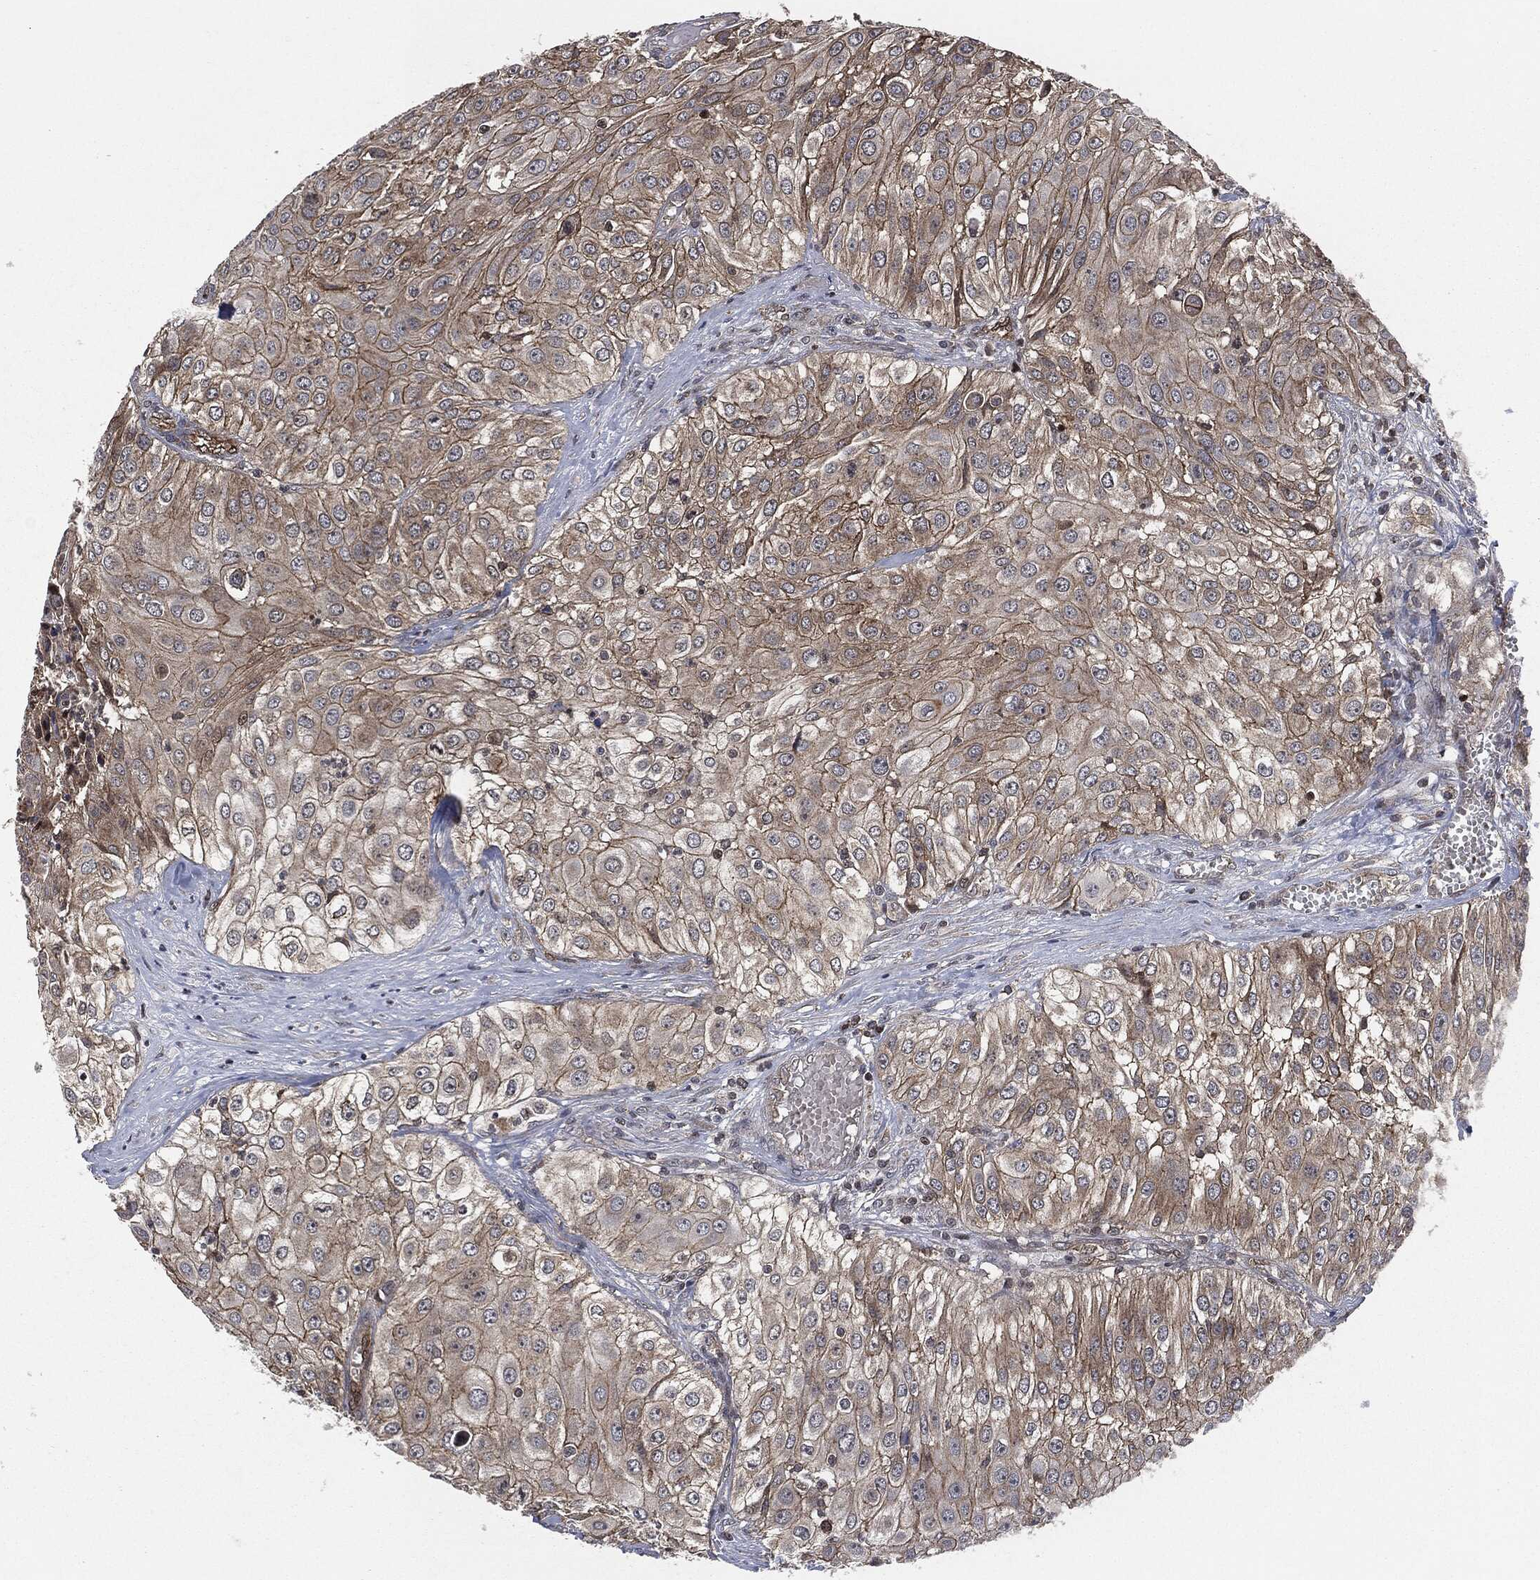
{"staining": {"intensity": "moderate", "quantity": "<25%", "location": "cytoplasmic/membranous"}, "tissue": "urothelial cancer", "cell_type": "Tumor cells", "image_type": "cancer", "snomed": [{"axis": "morphology", "description": "Urothelial carcinoma, High grade"}, {"axis": "topography", "description": "Urinary bladder"}], "caption": "There is low levels of moderate cytoplasmic/membranous expression in tumor cells of high-grade urothelial carcinoma, as demonstrated by immunohistochemical staining (brown color).", "gene": "HRAS", "patient": {"sex": "female", "age": 79}}